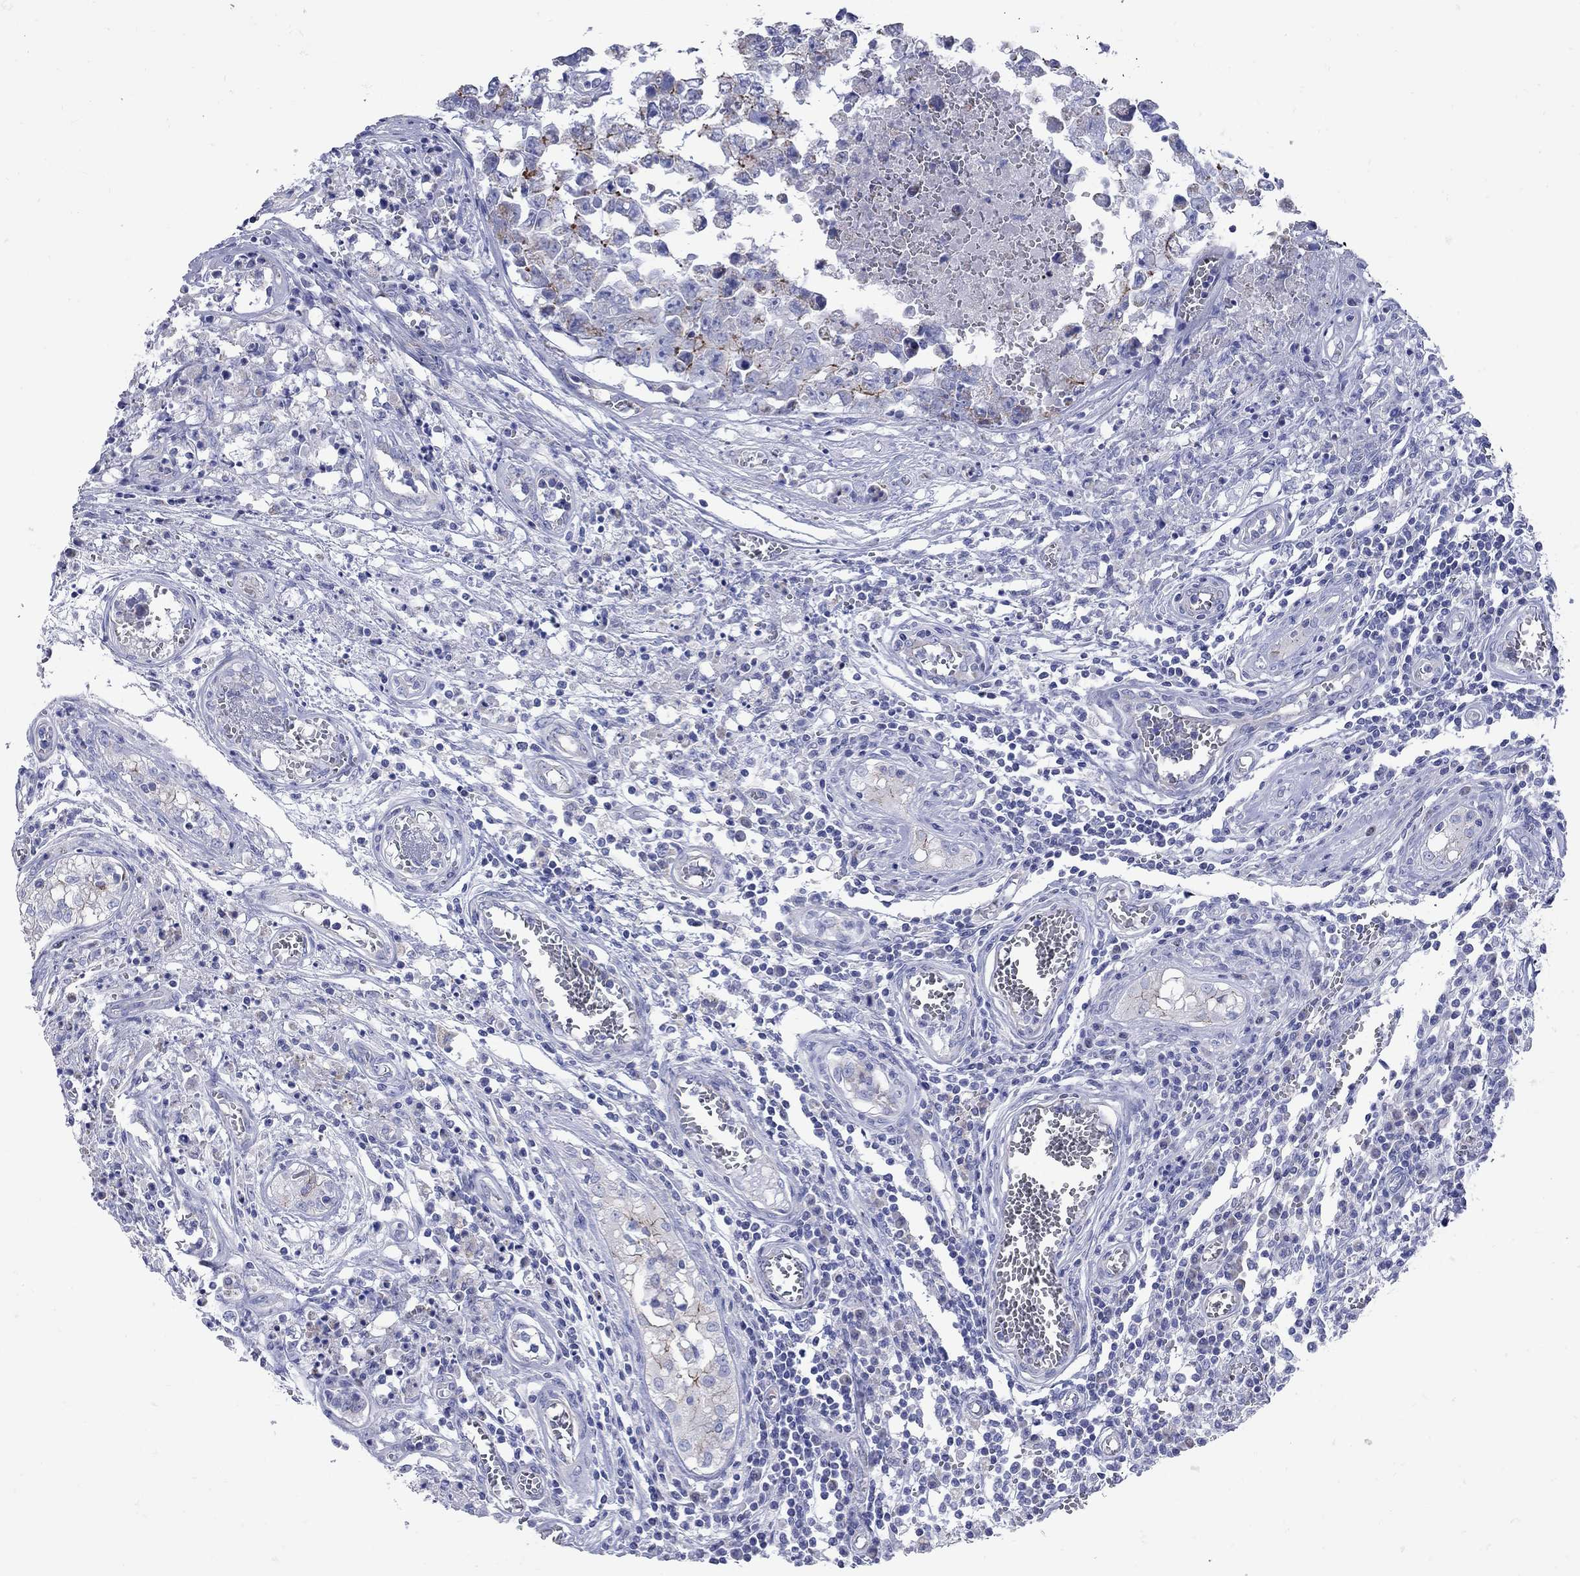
{"staining": {"intensity": "moderate", "quantity": "<25%", "location": "cytoplasmic/membranous"}, "tissue": "testis cancer", "cell_type": "Tumor cells", "image_type": "cancer", "snomed": [{"axis": "morphology", "description": "Carcinoma, Embryonal, NOS"}, {"axis": "topography", "description": "Testis"}], "caption": "This is an image of immunohistochemistry (IHC) staining of embryonal carcinoma (testis), which shows moderate positivity in the cytoplasmic/membranous of tumor cells.", "gene": "PDZD3", "patient": {"sex": "male", "age": 36}}